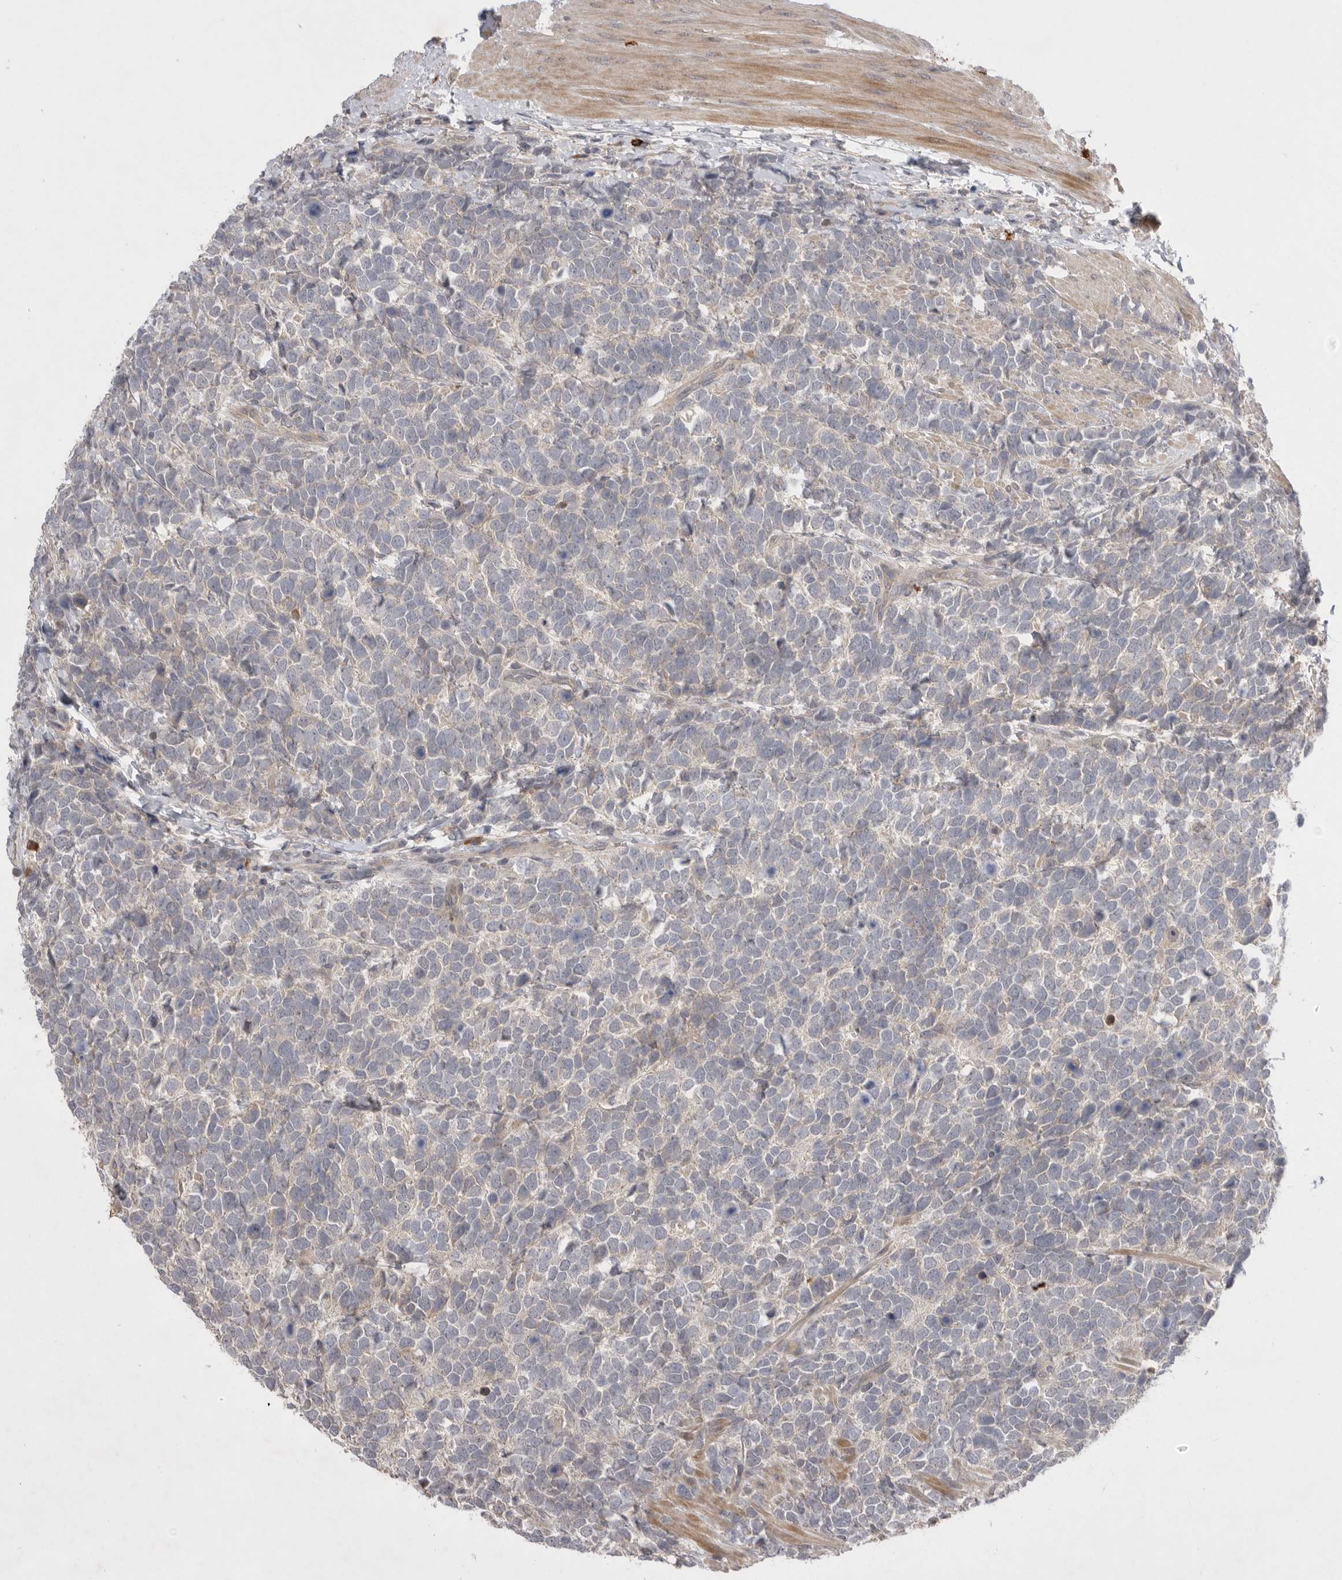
{"staining": {"intensity": "negative", "quantity": "none", "location": "none"}, "tissue": "urothelial cancer", "cell_type": "Tumor cells", "image_type": "cancer", "snomed": [{"axis": "morphology", "description": "Urothelial carcinoma, High grade"}, {"axis": "topography", "description": "Urinary bladder"}], "caption": "Tumor cells are negative for protein expression in human high-grade urothelial carcinoma. (DAB (3,3'-diaminobenzidine) immunohistochemistry, high magnification).", "gene": "NRCAM", "patient": {"sex": "female", "age": 82}}